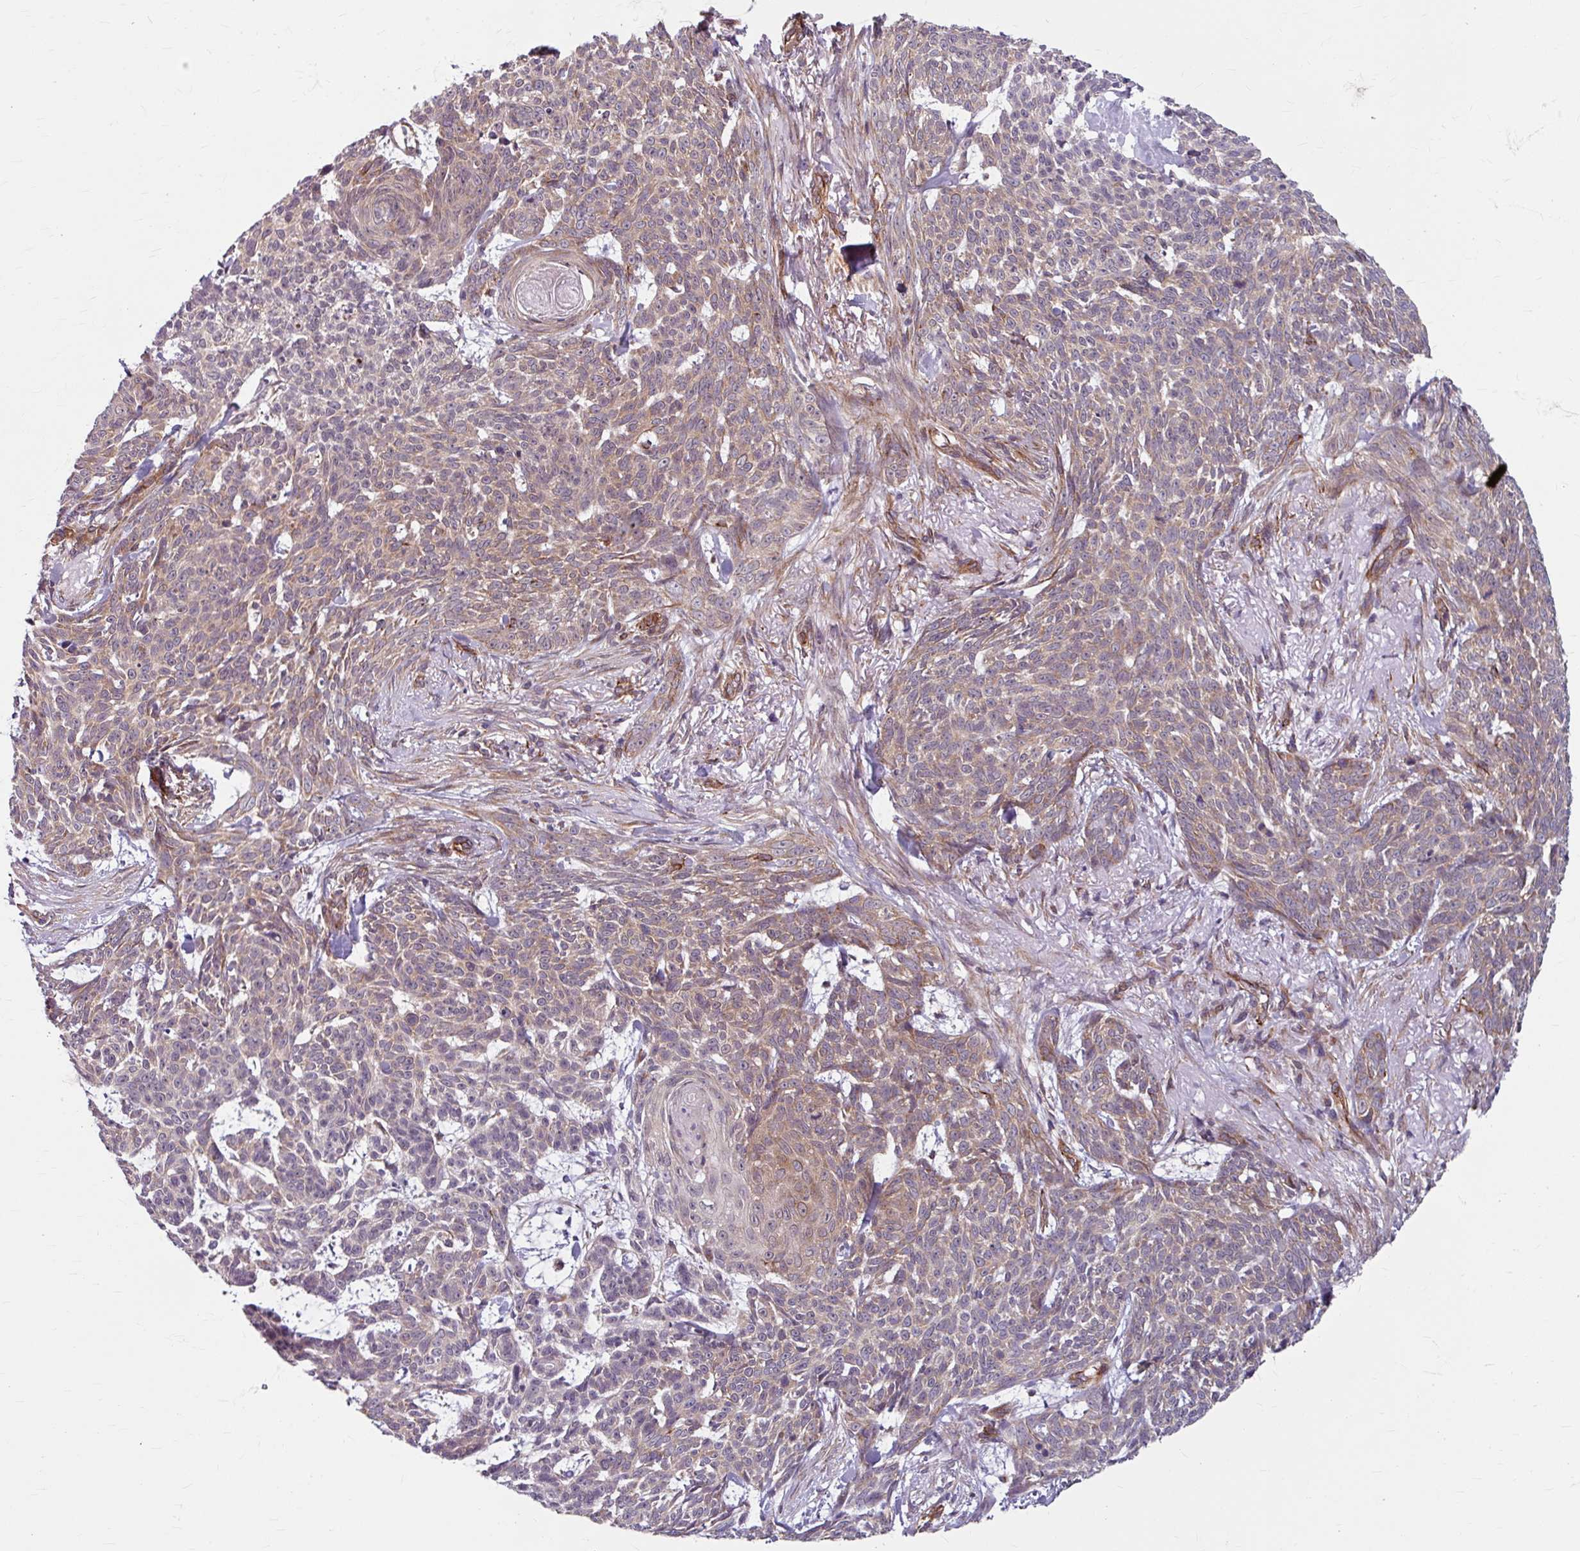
{"staining": {"intensity": "weak", "quantity": "25%-75%", "location": "cytoplasmic/membranous"}, "tissue": "skin cancer", "cell_type": "Tumor cells", "image_type": "cancer", "snomed": [{"axis": "morphology", "description": "Basal cell carcinoma"}, {"axis": "topography", "description": "Skin"}], "caption": "An immunohistochemistry (IHC) histopathology image of tumor tissue is shown. Protein staining in brown shows weak cytoplasmic/membranous positivity in skin cancer within tumor cells.", "gene": "DAAM2", "patient": {"sex": "female", "age": 93}}